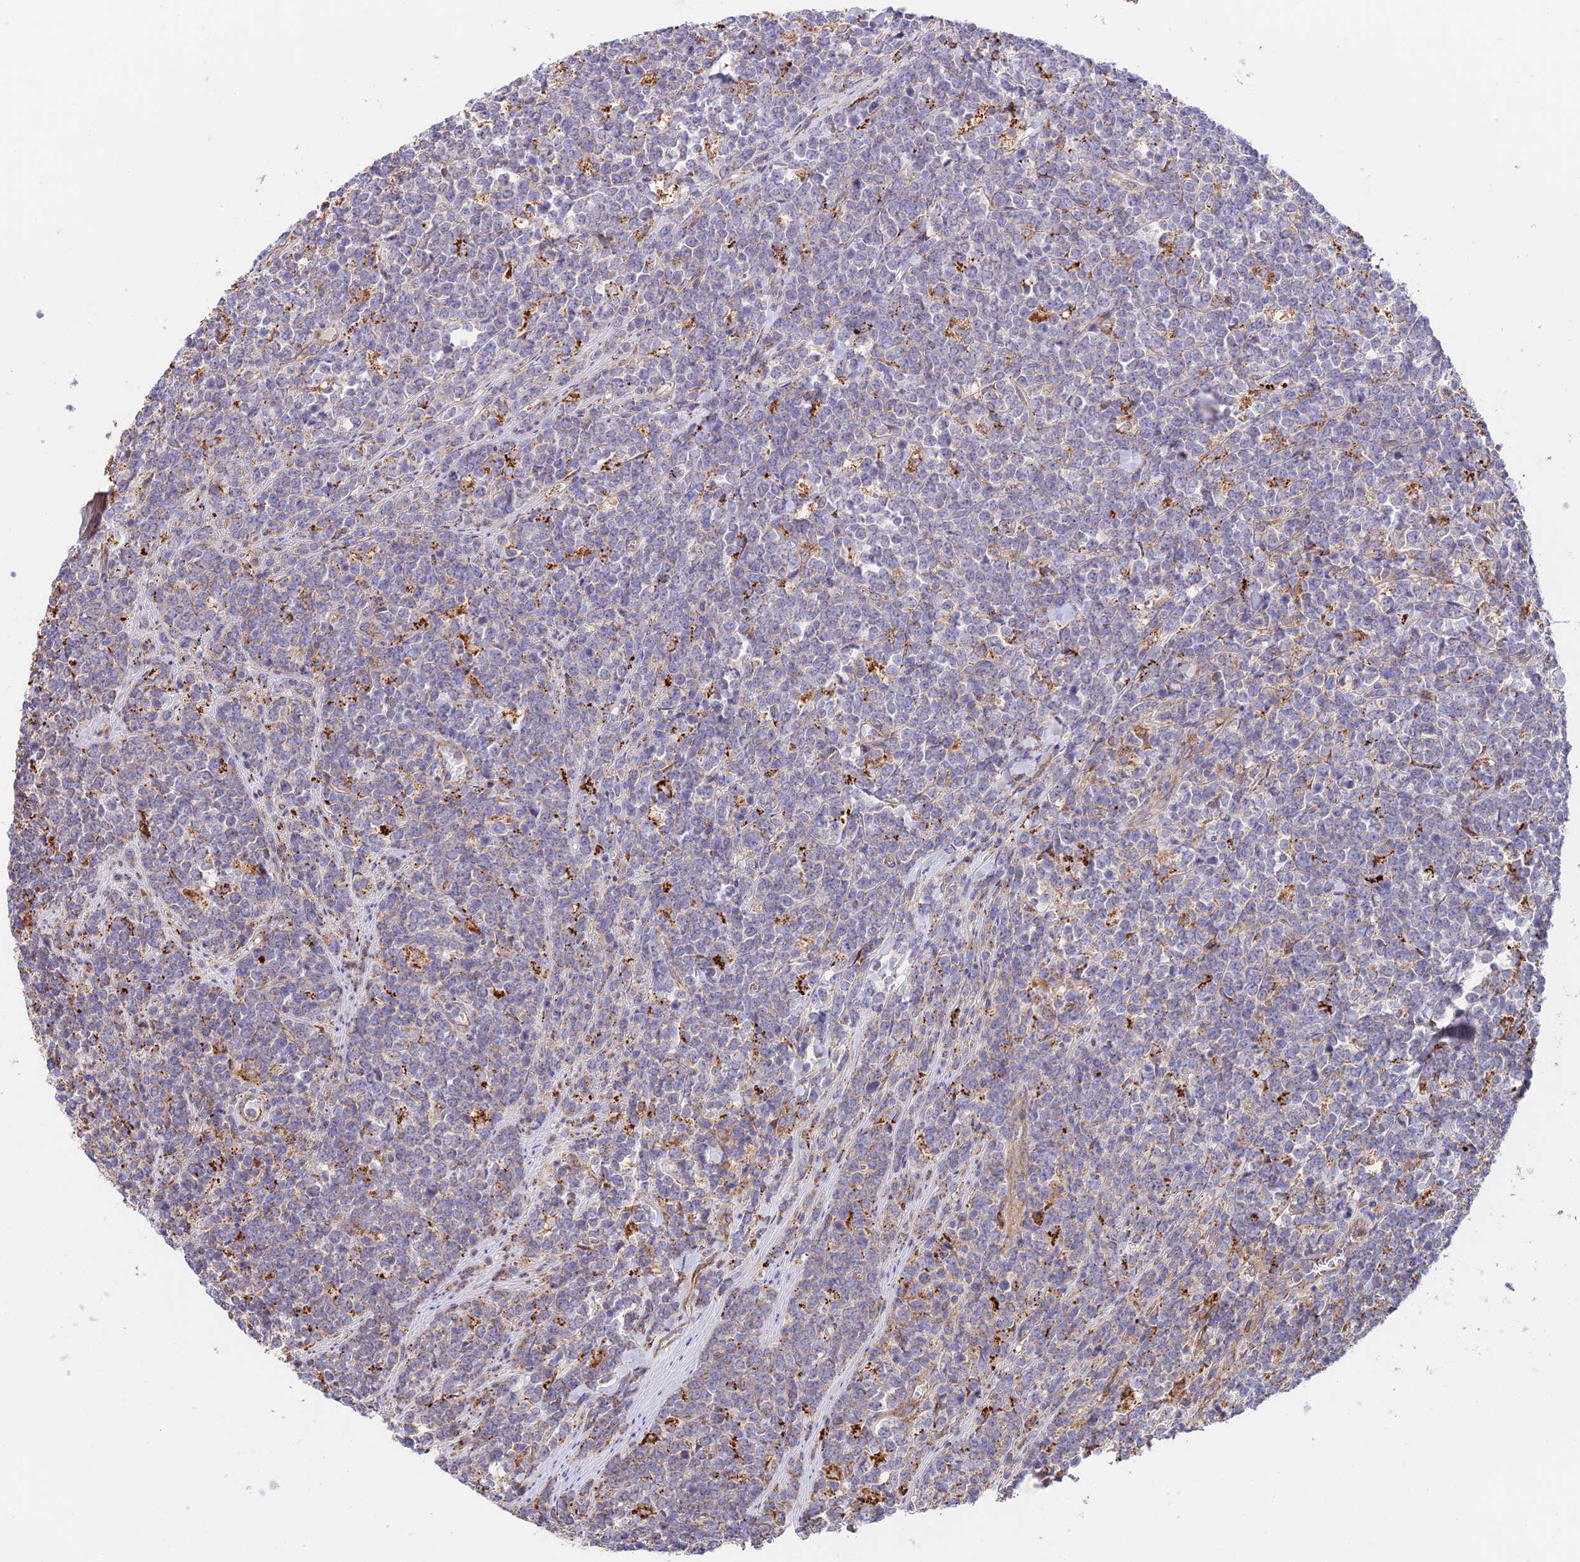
{"staining": {"intensity": "negative", "quantity": "none", "location": "none"}, "tissue": "lymphoma", "cell_type": "Tumor cells", "image_type": "cancer", "snomed": [{"axis": "morphology", "description": "Malignant lymphoma, non-Hodgkin's type, High grade"}, {"axis": "topography", "description": "Small intestine"}], "caption": "IHC image of neoplastic tissue: human lymphoma stained with DAB displays no significant protein expression in tumor cells.", "gene": "VPS13C", "patient": {"sex": "male", "age": 8}}